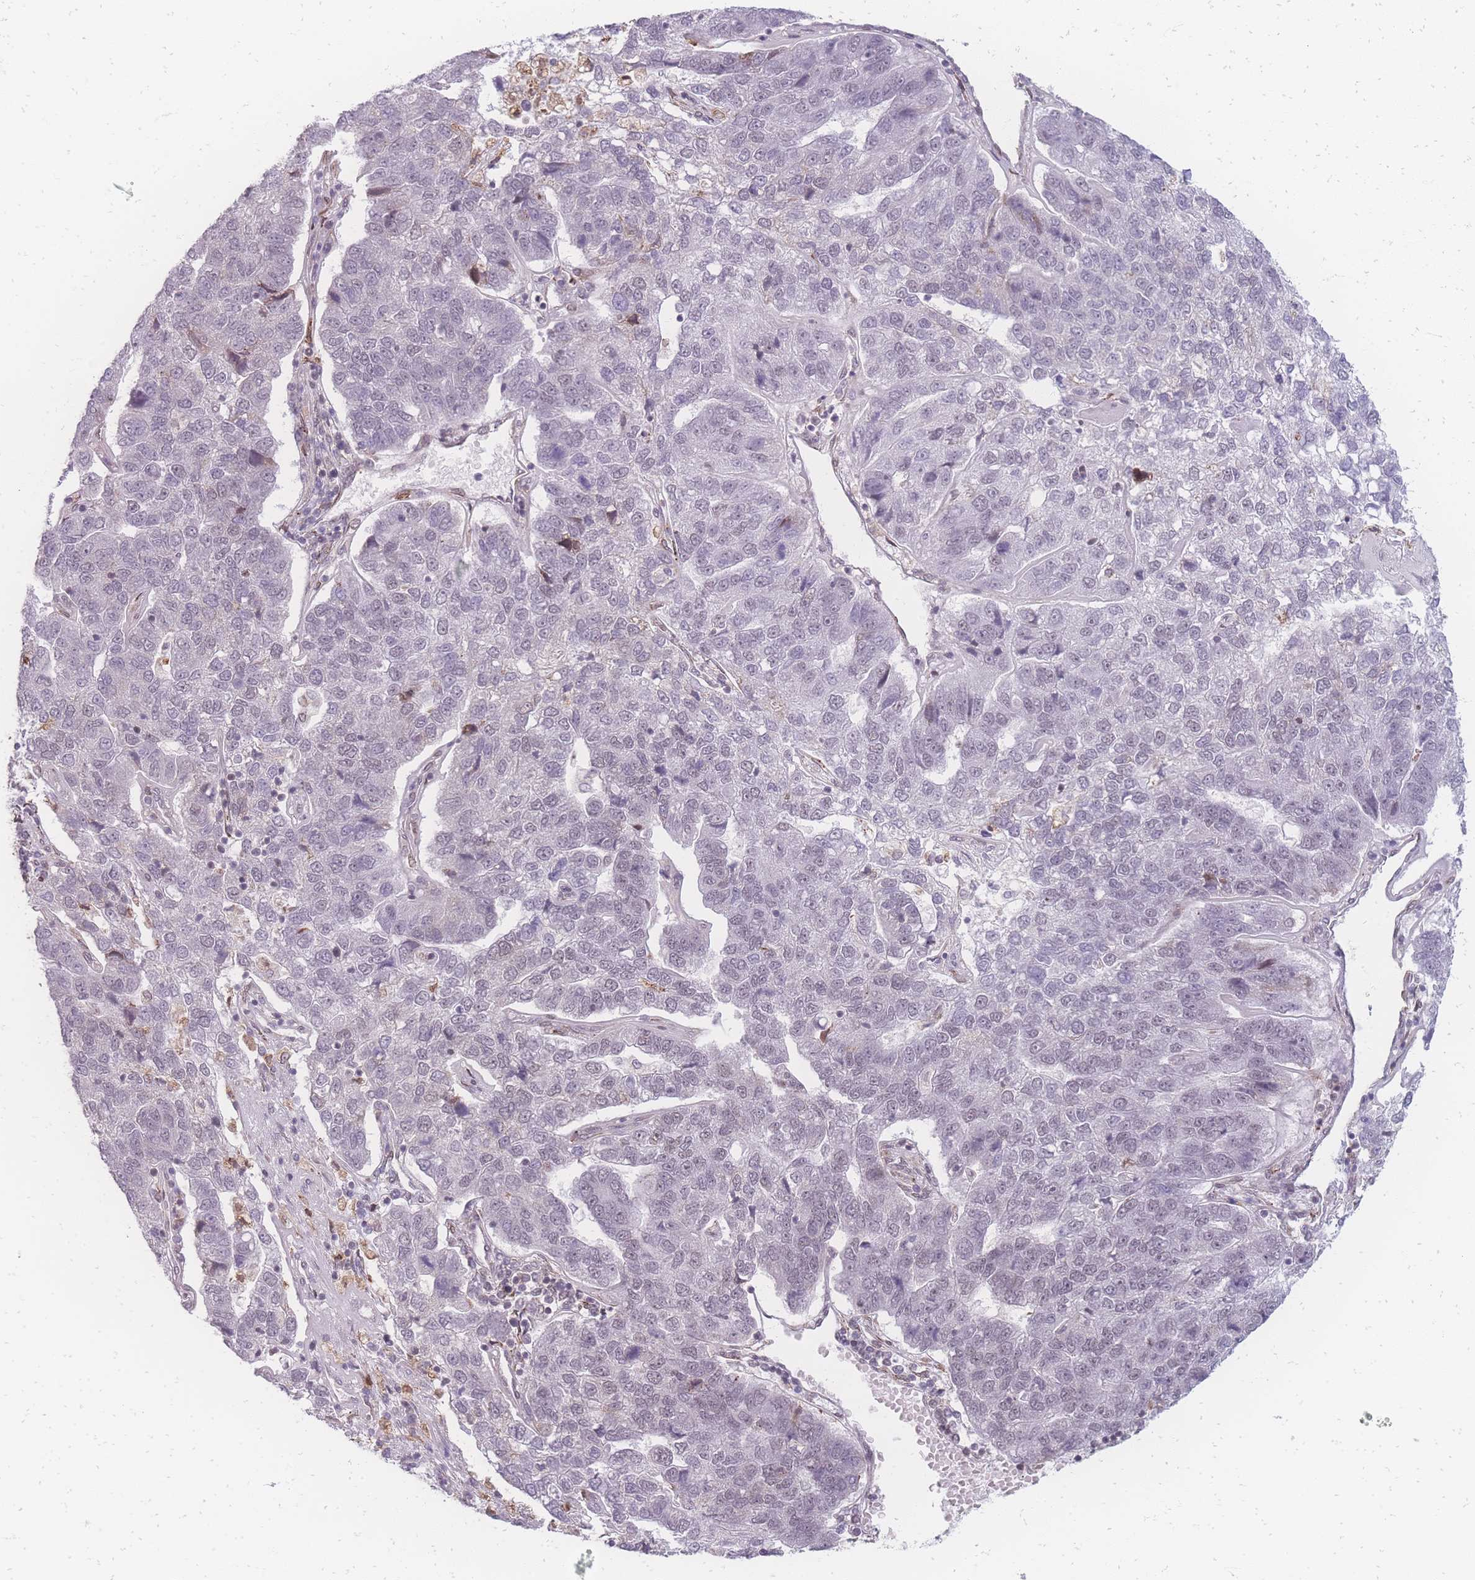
{"staining": {"intensity": "negative", "quantity": "none", "location": "none"}, "tissue": "pancreatic cancer", "cell_type": "Tumor cells", "image_type": "cancer", "snomed": [{"axis": "morphology", "description": "Adenocarcinoma, NOS"}, {"axis": "topography", "description": "Pancreas"}], "caption": "Immunohistochemistry (IHC) histopathology image of neoplastic tissue: human pancreatic cancer stained with DAB (3,3'-diaminobenzidine) reveals no significant protein expression in tumor cells.", "gene": "ZC3H13", "patient": {"sex": "female", "age": 61}}